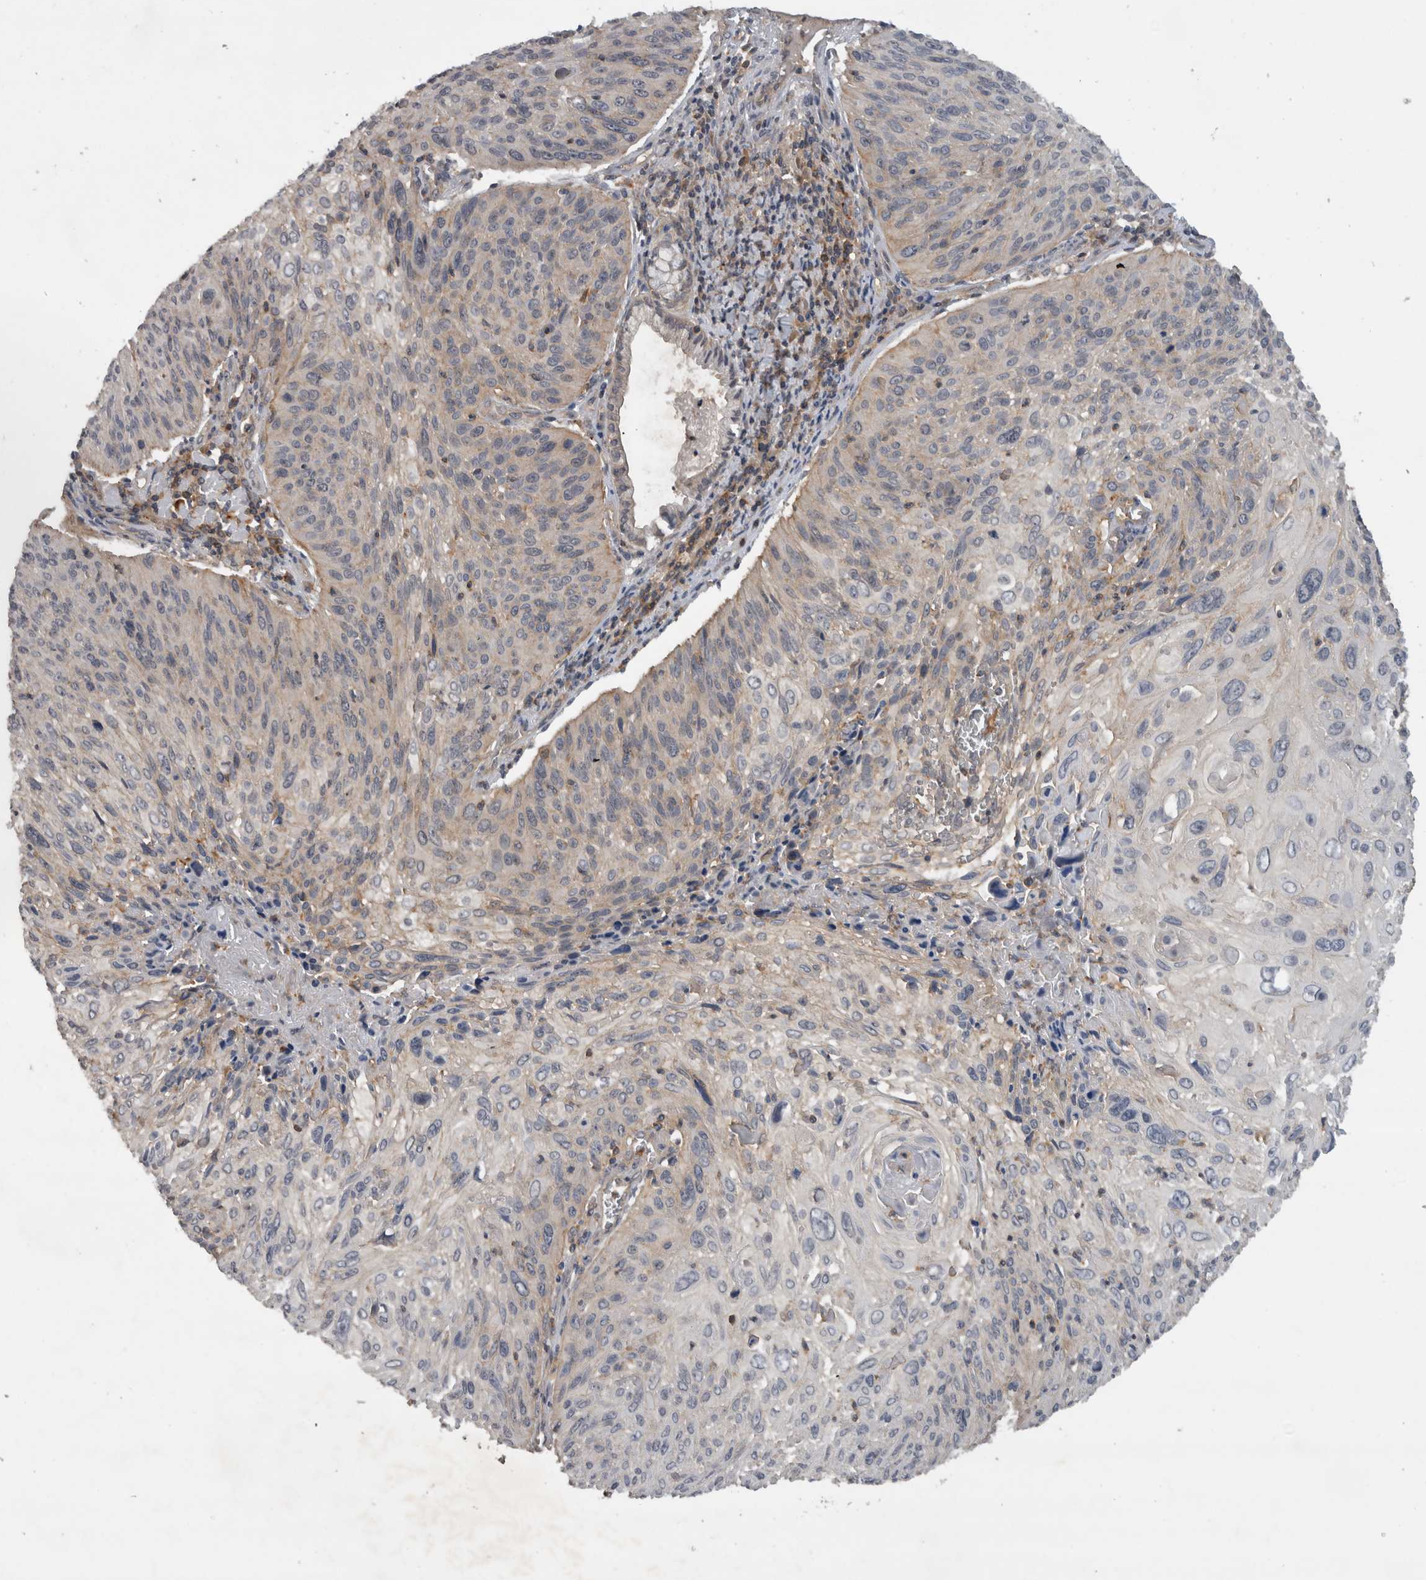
{"staining": {"intensity": "negative", "quantity": "none", "location": "none"}, "tissue": "cervical cancer", "cell_type": "Tumor cells", "image_type": "cancer", "snomed": [{"axis": "morphology", "description": "Squamous cell carcinoma, NOS"}, {"axis": "topography", "description": "Cervix"}], "caption": "The immunohistochemistry (IHC) photomicrograph has no significant staining in tumor cells of cervical cancer (squamous cell carcinoma) tissue.", "gene": "SCARA5", "patient": {"sex": "female", "age": 51}}